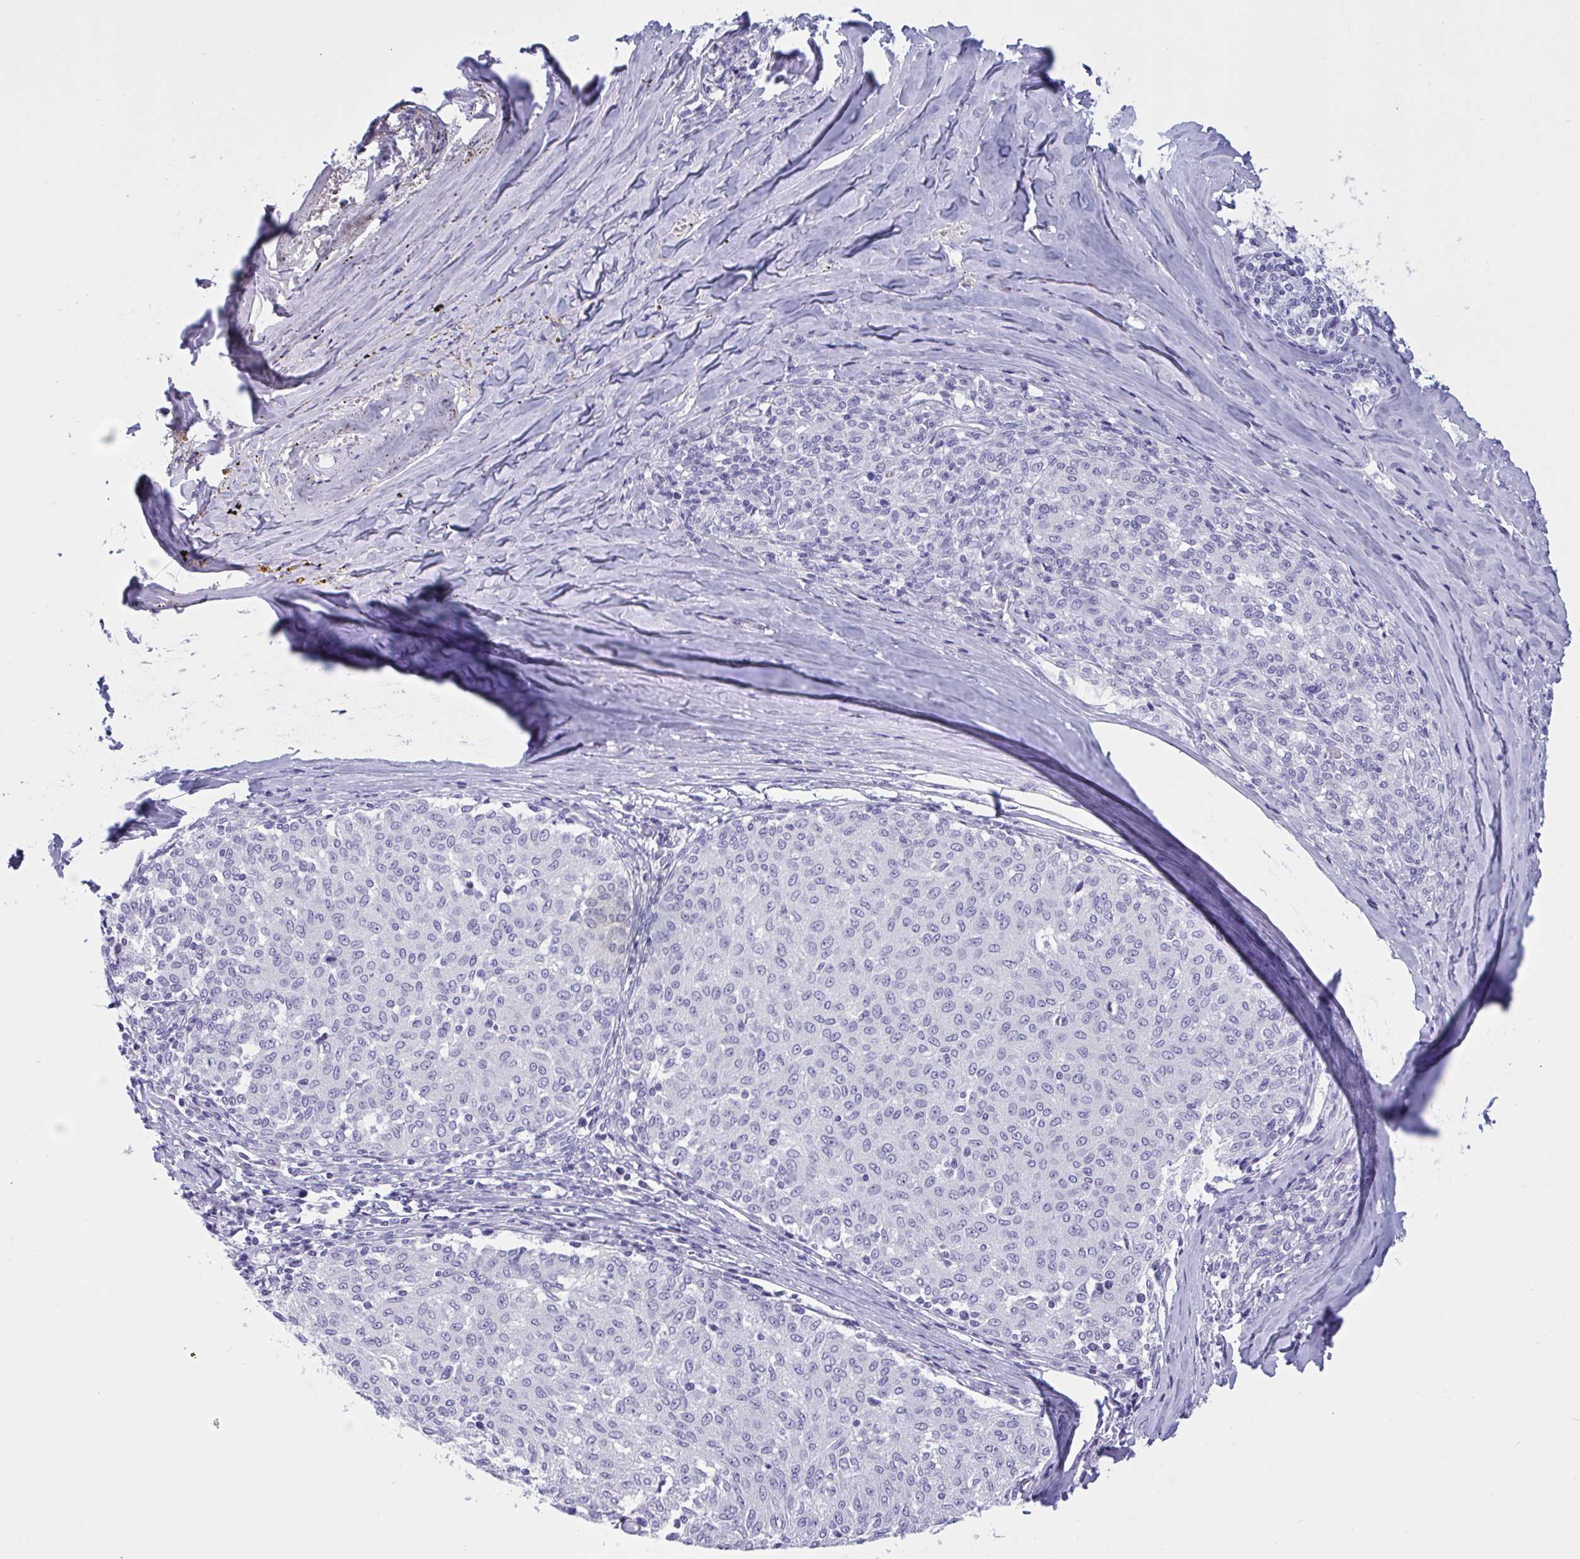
{"staining": {"intensity": "negative", "quantity": "none", "location": "none"}, "tissue": "melanoma", "cell_type": "Tumor cells", "image_type": "cancer", "snomed": [{"axis": "morphology", "description": "Malignant melanoma, NOS"}, {"axis": "topography", "description": "Skin"}], "caption": "An immunohistochemistry micrograph of malignant melanoma is shown. There is no staining in tumor cells of malignant melanoma.", "gene": "OXLD1", "patient": {"sex": "female", "age": 72}}